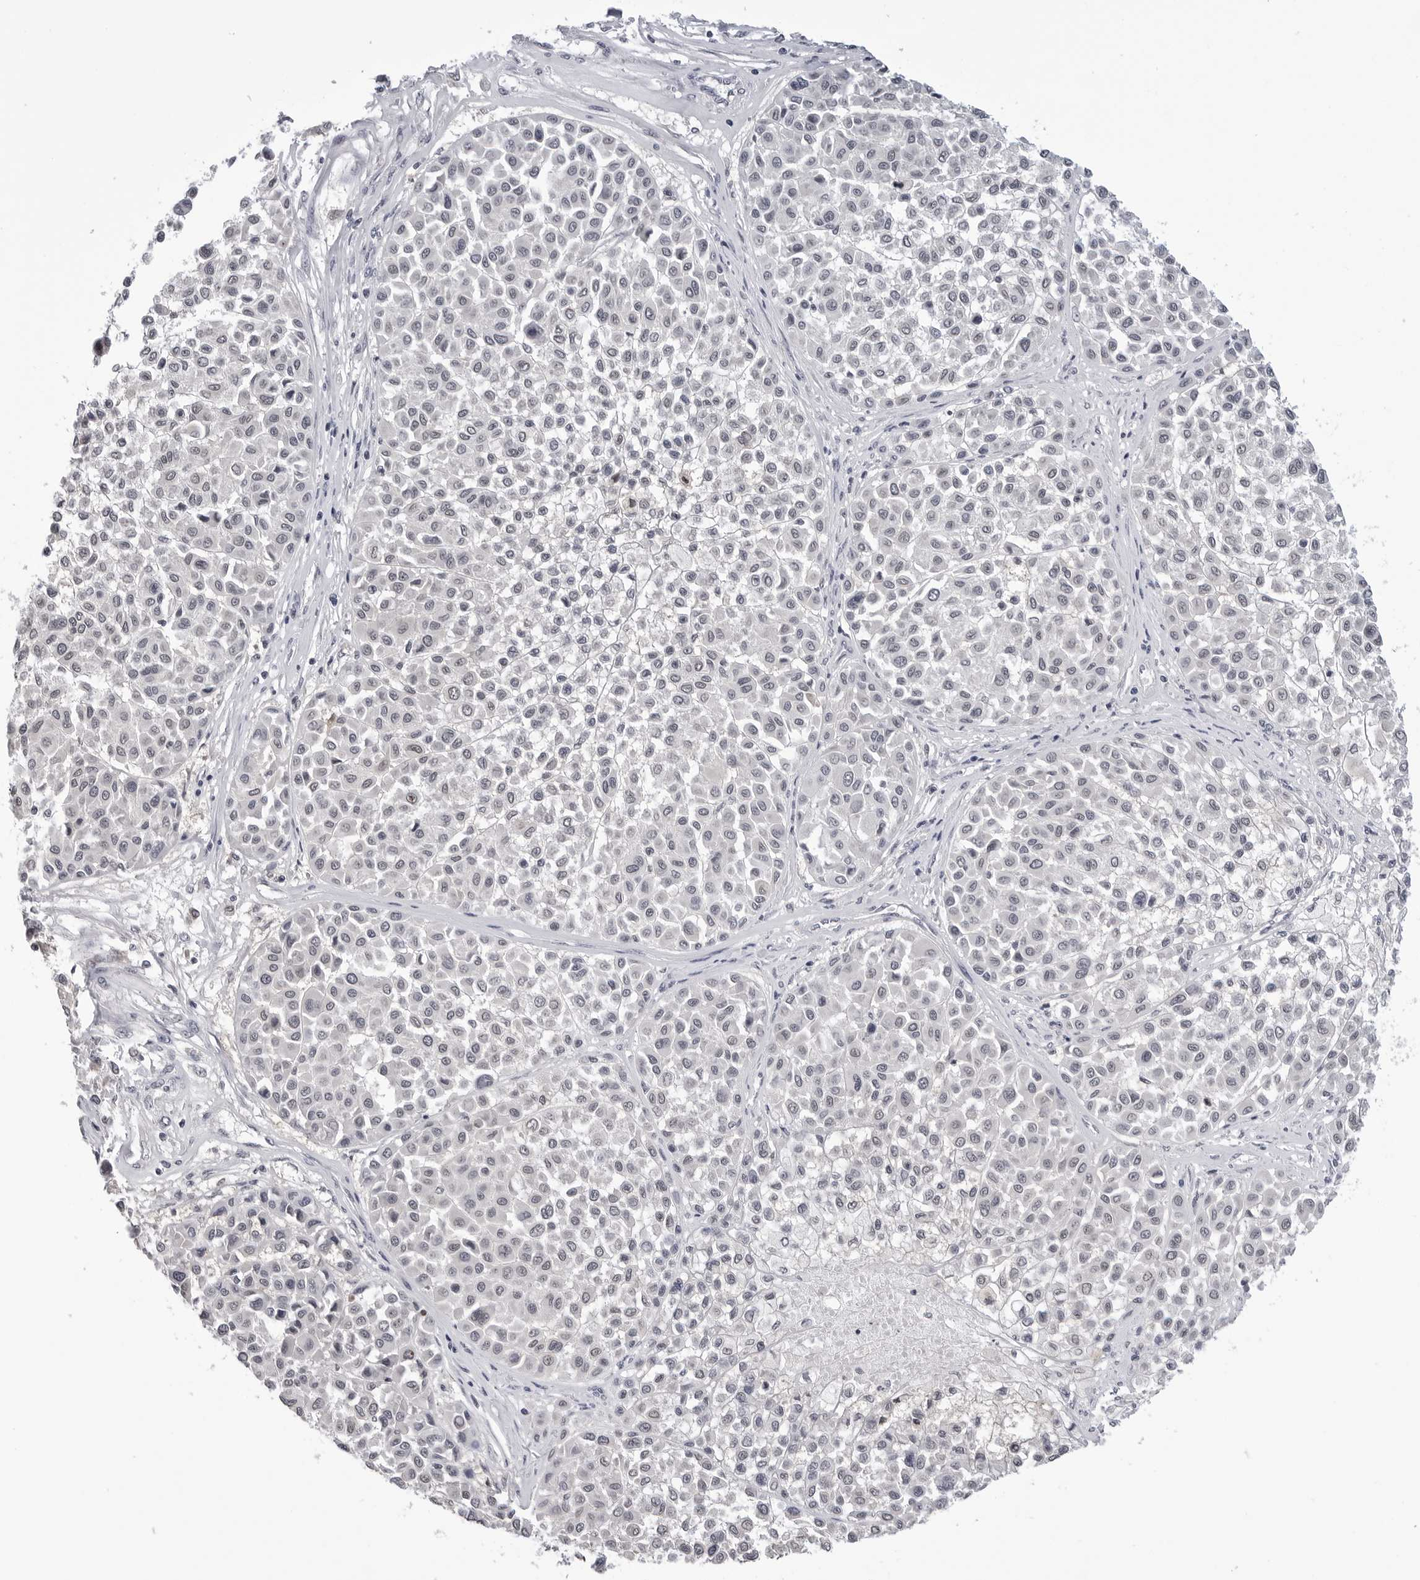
{"staining": {"intensity": "negative", "quantity": "none", "location": "none"}, "tissue": "melanoma", "cell_type": "Tumor cells", "image_type": "cancer", "snomed": [{"axis": "morphology", "description": "Malignant melanoma, Metastatic site"}, {"axis": "topography", "description": "Soft tissue"}], "caption": "IHC of malignant melanoma (metastatic site) shows no positivity in tumor cells.", "gene": "CDK20", "patient": {"sex": "male", "age": 41}}